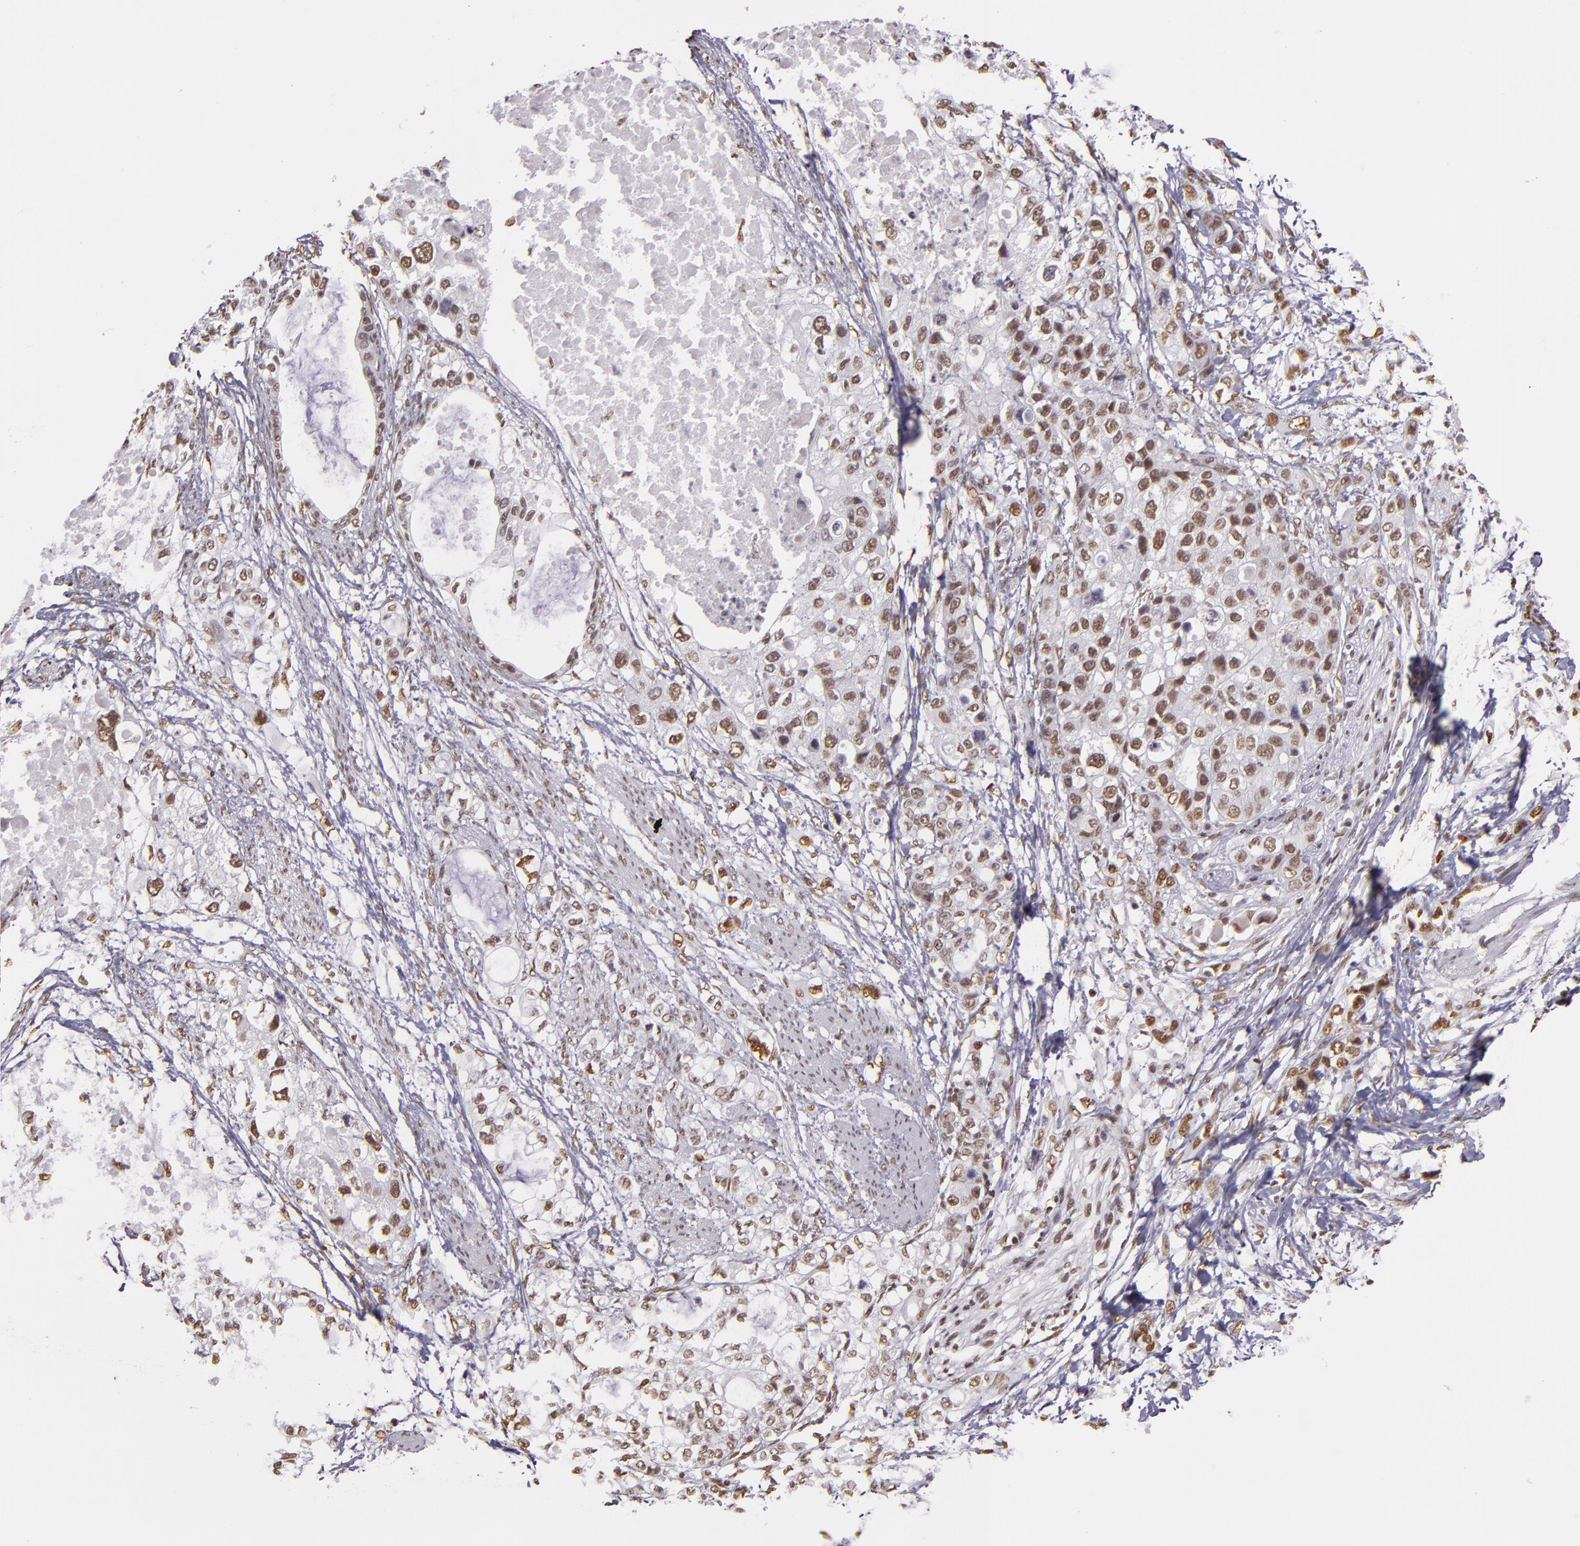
{"staining": {"intensity": "weak", "quantity": ">75%", "location": "nuclear"}, "tissue": "stomach cancer", "cell_type": "Tumor cells", "image_type": "cancer", "snomed": [{"axis": "morphology", "description": "Adenocarcinoma, NOS"}, {"axis": "topography", "description": "Stomach, upper"}], "caption": "Stomach cancer tissue displays weak nuclear positivity in approximately >75% of tumor cells, visualized by immunohistochemistry. The staining was performed using DAB, with brown indicating positive protein expression. Nuclei are stained blue with hematoxylin.", "gene": "PAPOLA", "patient": {"sex": "female", "age": 52}}